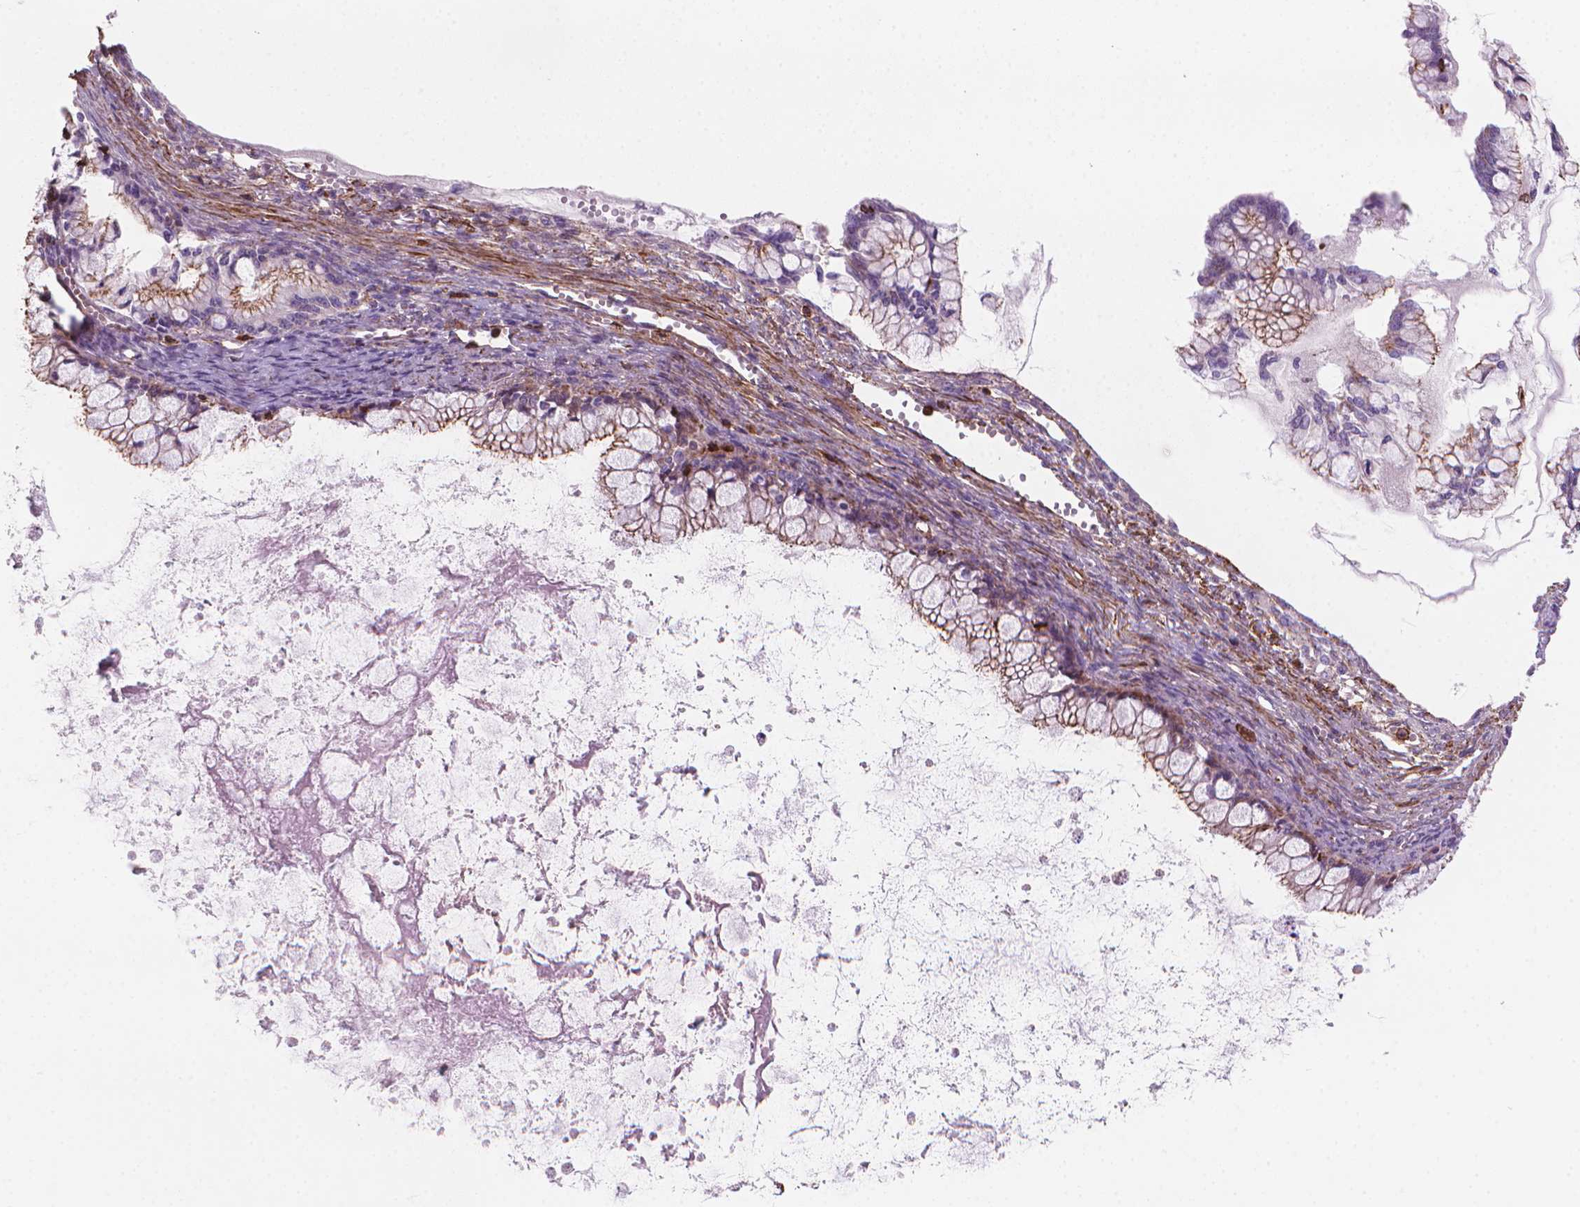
{"staining": {"intensity": "weak", "quantity": "25%-75%", "location": "cytoplasmic/membranous"}, "tissue": "ovarian cancer", "cell_type": "Tumor cells", "image_type": "cancer", "snomed": [{"axis": "morphology", "description": "Cystadenocarcinoma, mucinous, NOS"}, {"axis": "topography", "description": "Ovary"}], "caption": "A micrograph of human ovarian cancer (mucinous cystadenocarcinoma) stained for a protein shows weak cytoplasmic/membranous brown staining in tumor cells.", "gene": "PATJ", "patient": {"sex": "female", "age": 67}}